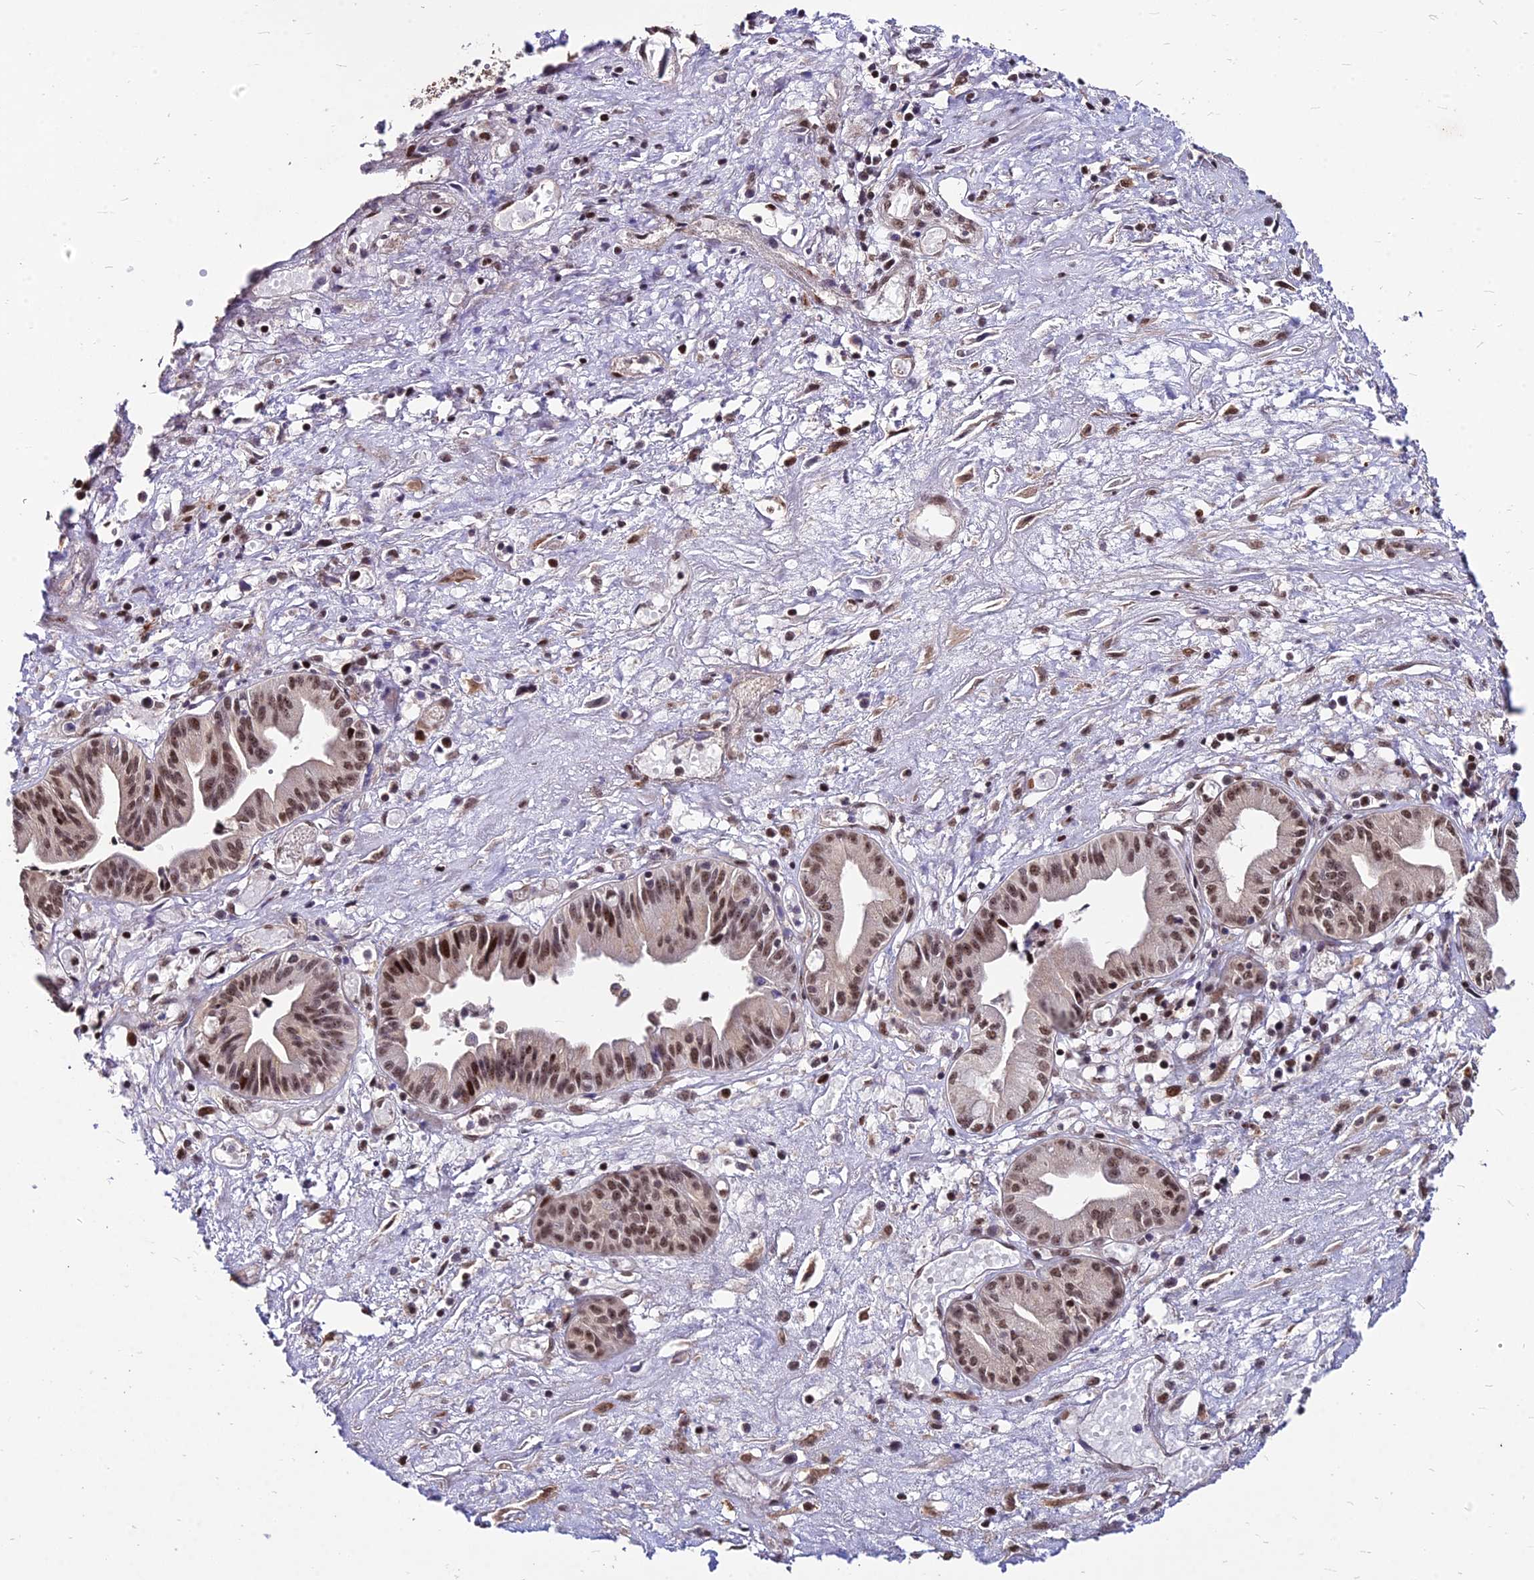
{"staining": {"intensity": "moderate", "quantity": ">75%", "location": "nuclear"}, "tissue": "pancreatic cancer", "cell_type": "Tumor cells", "image_type": "cancer", "snomed": [{"axis": "morphology", "description": "Adenocarcinoma, NOS"}, {"axis": "topography", "description": "Pancreas"}], "caption": "Brown immunohistochemical staining in pancreatic cancer (adenocarcinoma) shows moderate nuclear positivity in approximately >75% of tumor cells.", "gene": "ZBED4", "patient": {"sex": "female", "age": 50}}